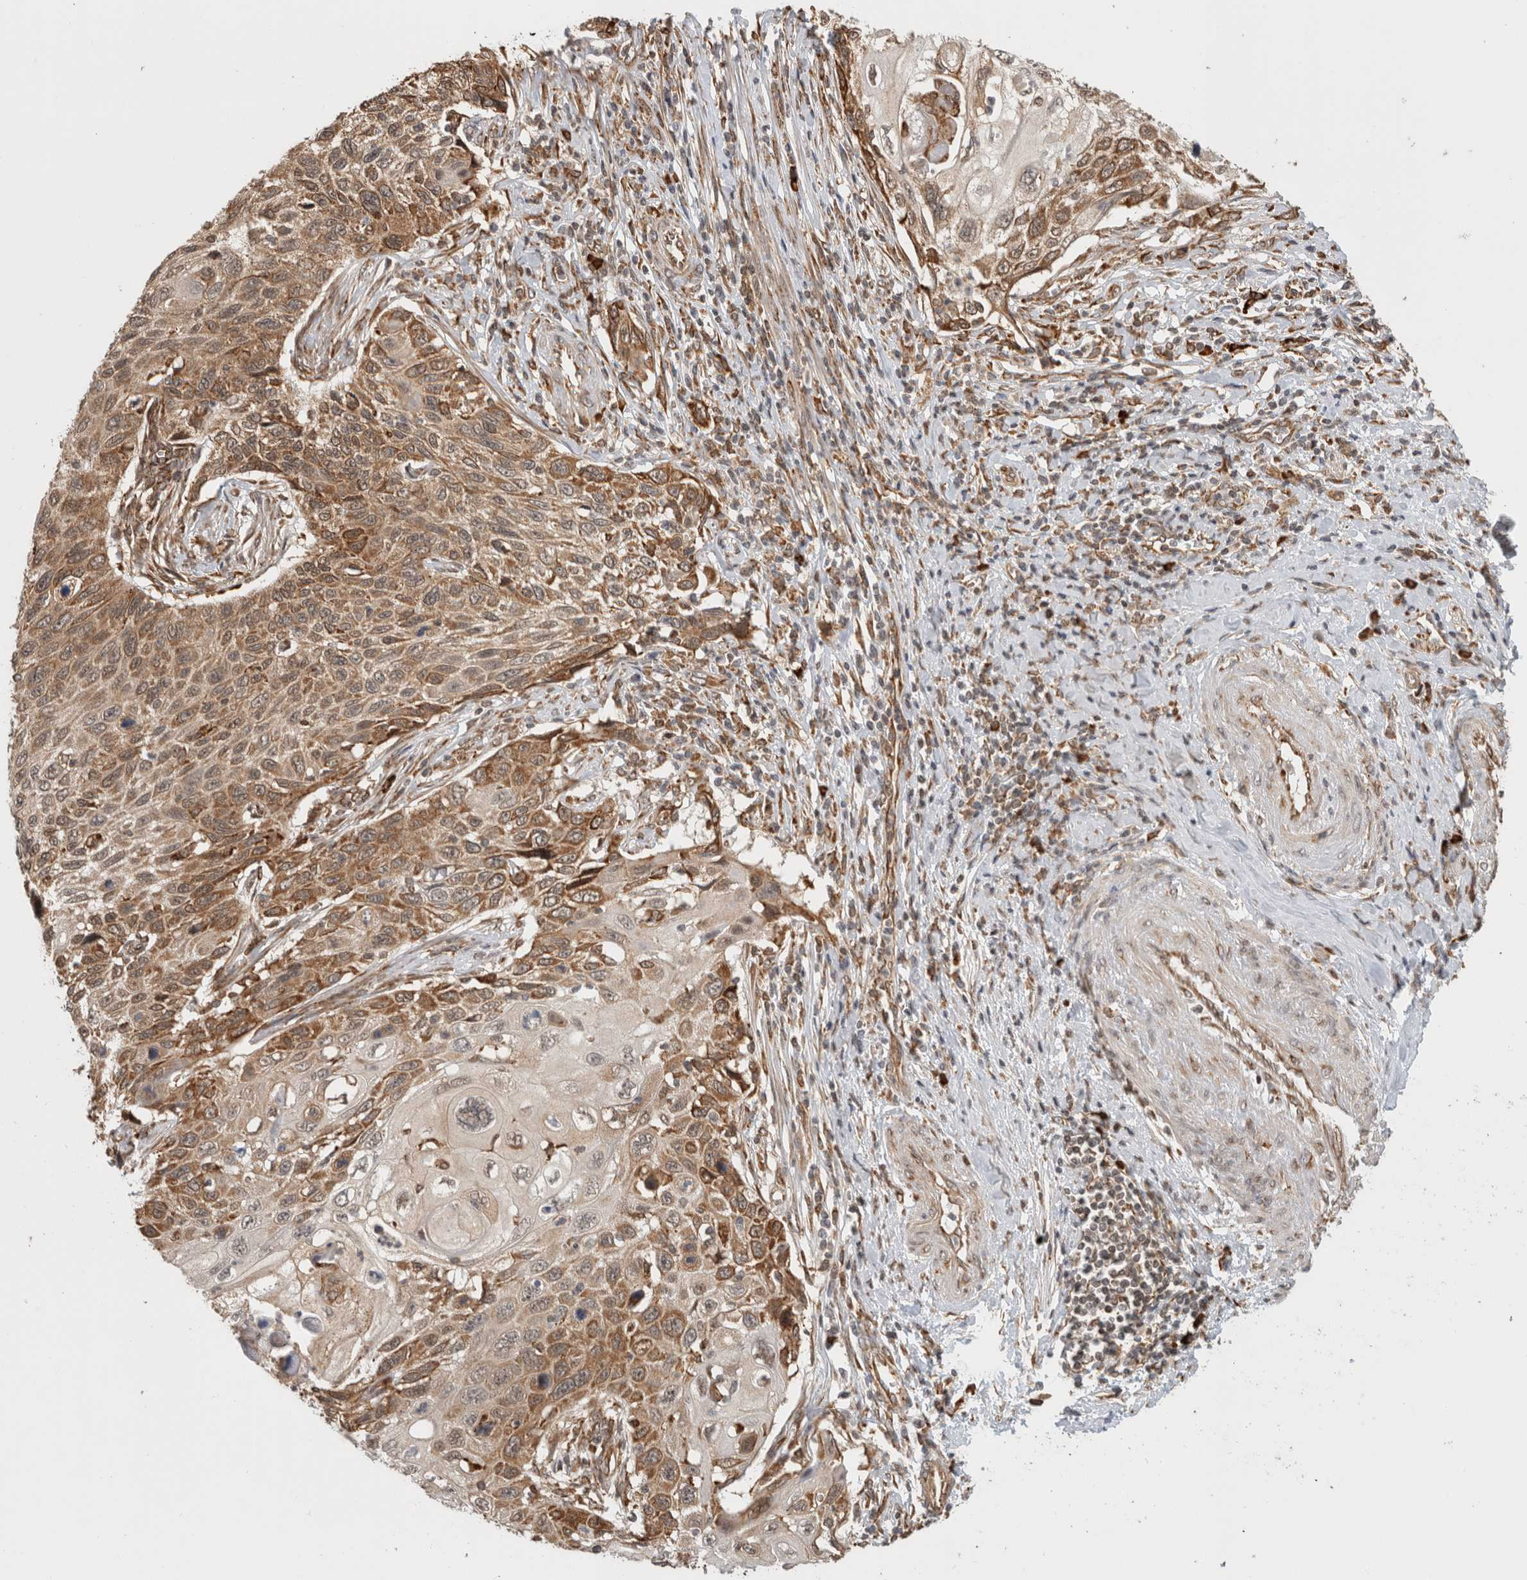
{"staining": {"intensity": "moderate", "quantity": ">75%", "location": "cytoplasmic/membranous"}, "tissue": "cervical cancer", "cell_type": "Tumor cells", "image_type": "cancer", "snomed": [{"axis": "morphology", "description": "Squamous cell carcinoma, NOS"}, {"axis": "topography", "description": "Cervix"}], "caption": "The photomicrograph demonstrates a brown stain indicating the presence of a protein in the cytoplasmic/membranous of tumor cells in cervical cancer (squamous cell carcinoma).", "gene": "MS4A7", "patient": {"sex": "female", "age": 70}}